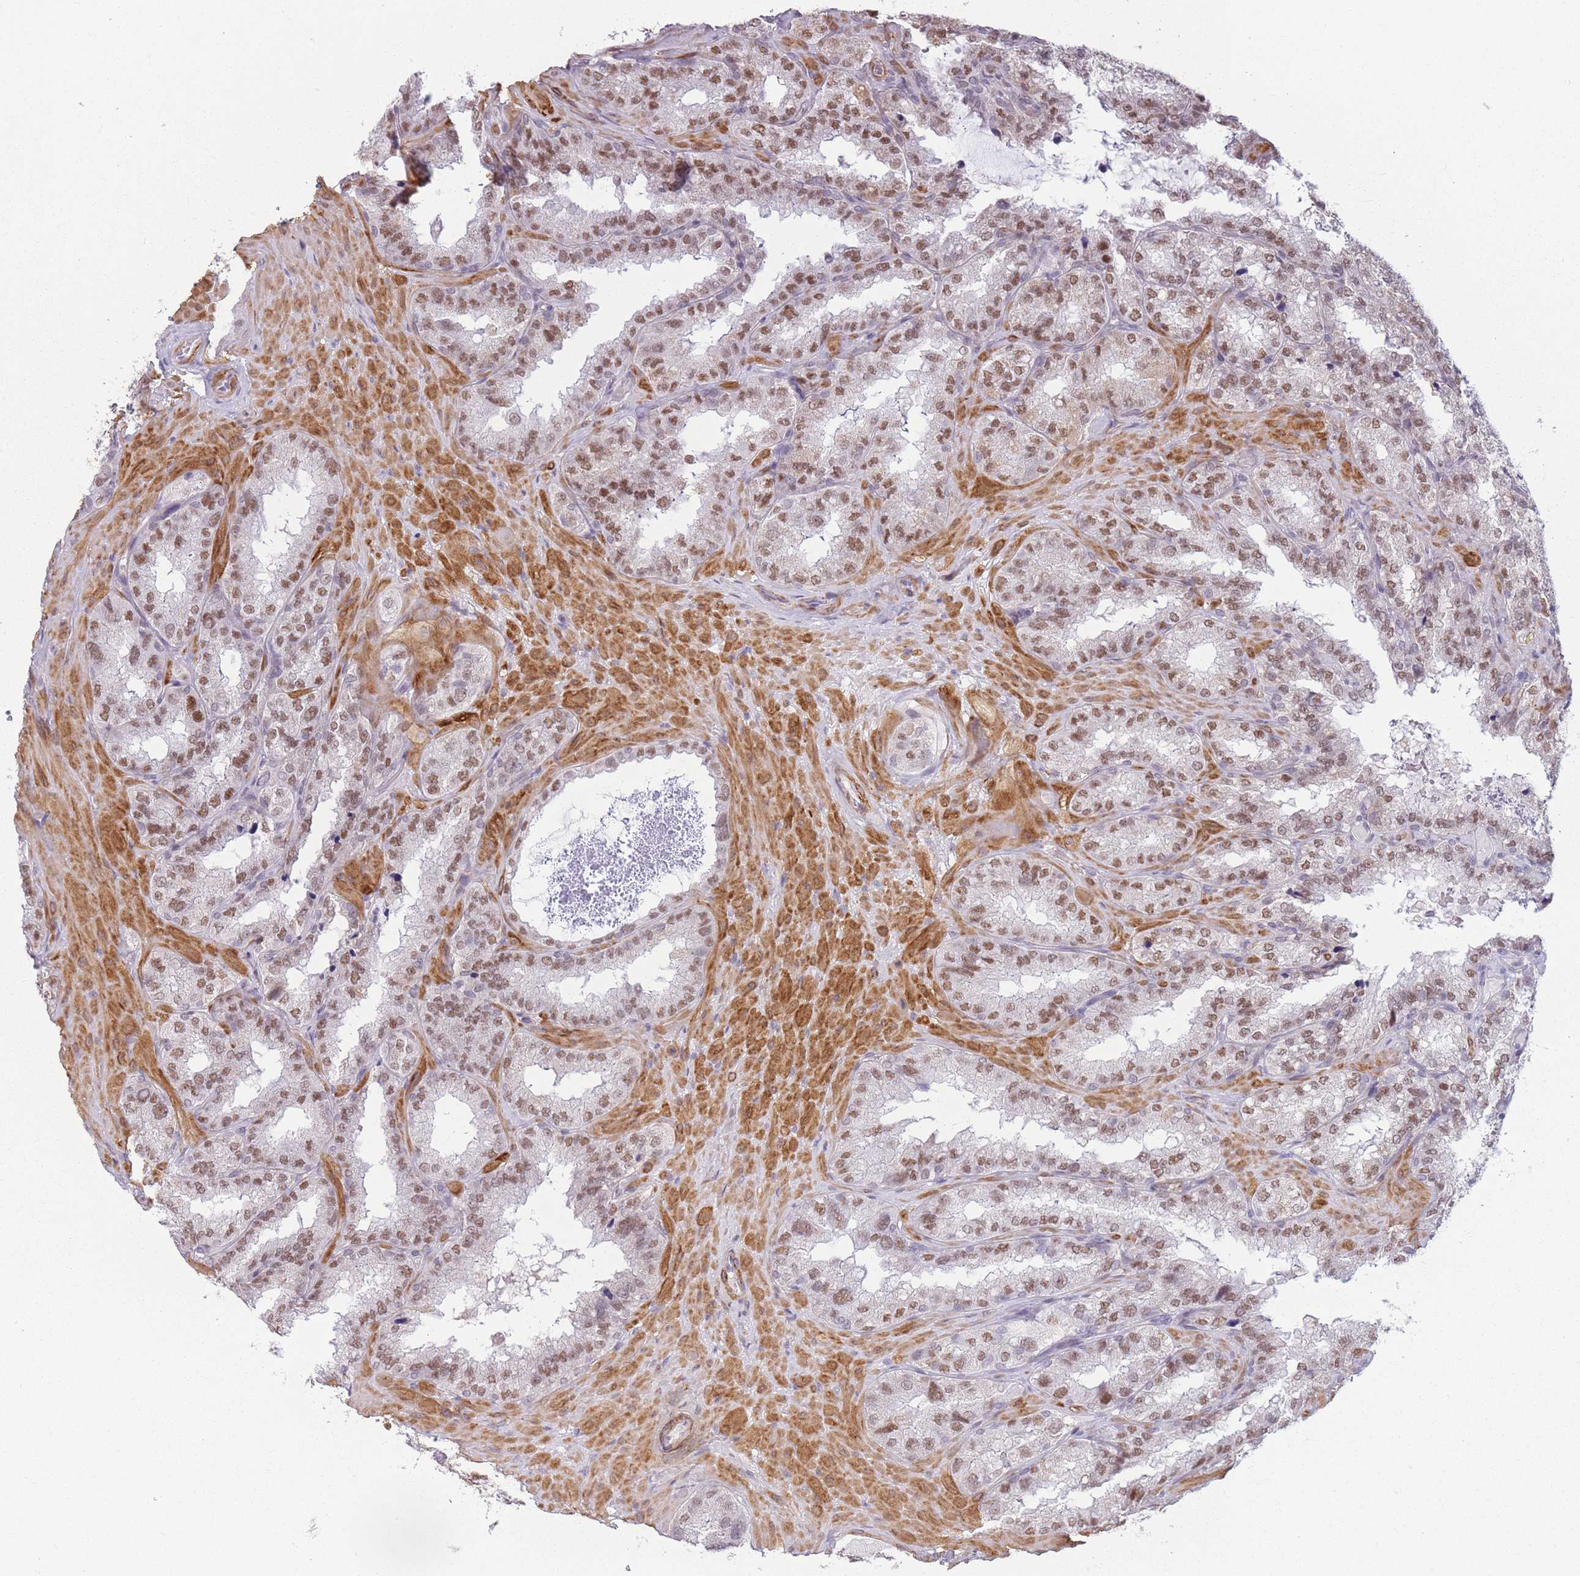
{"staining": {"intensity": "moderate", "quantity": ">75%", "location": "nuclear"}, "tissue": "seminal vesicle", "cell_type": "Glandular cells", "image_type": "normal", "snomed": [{"axis": "morphology", "description": "Normal tissue, NOS"}, {"axis": "topography", "description": "Seminal veicle"}], "caption": "This is an image of immunohistochemistry staining of unremarkable seminal vesicle, which shows moderate expression in the nuclear of glandular cells.", "gene": "SIN3B", "patient": {"sex": "male", "age": 58}}